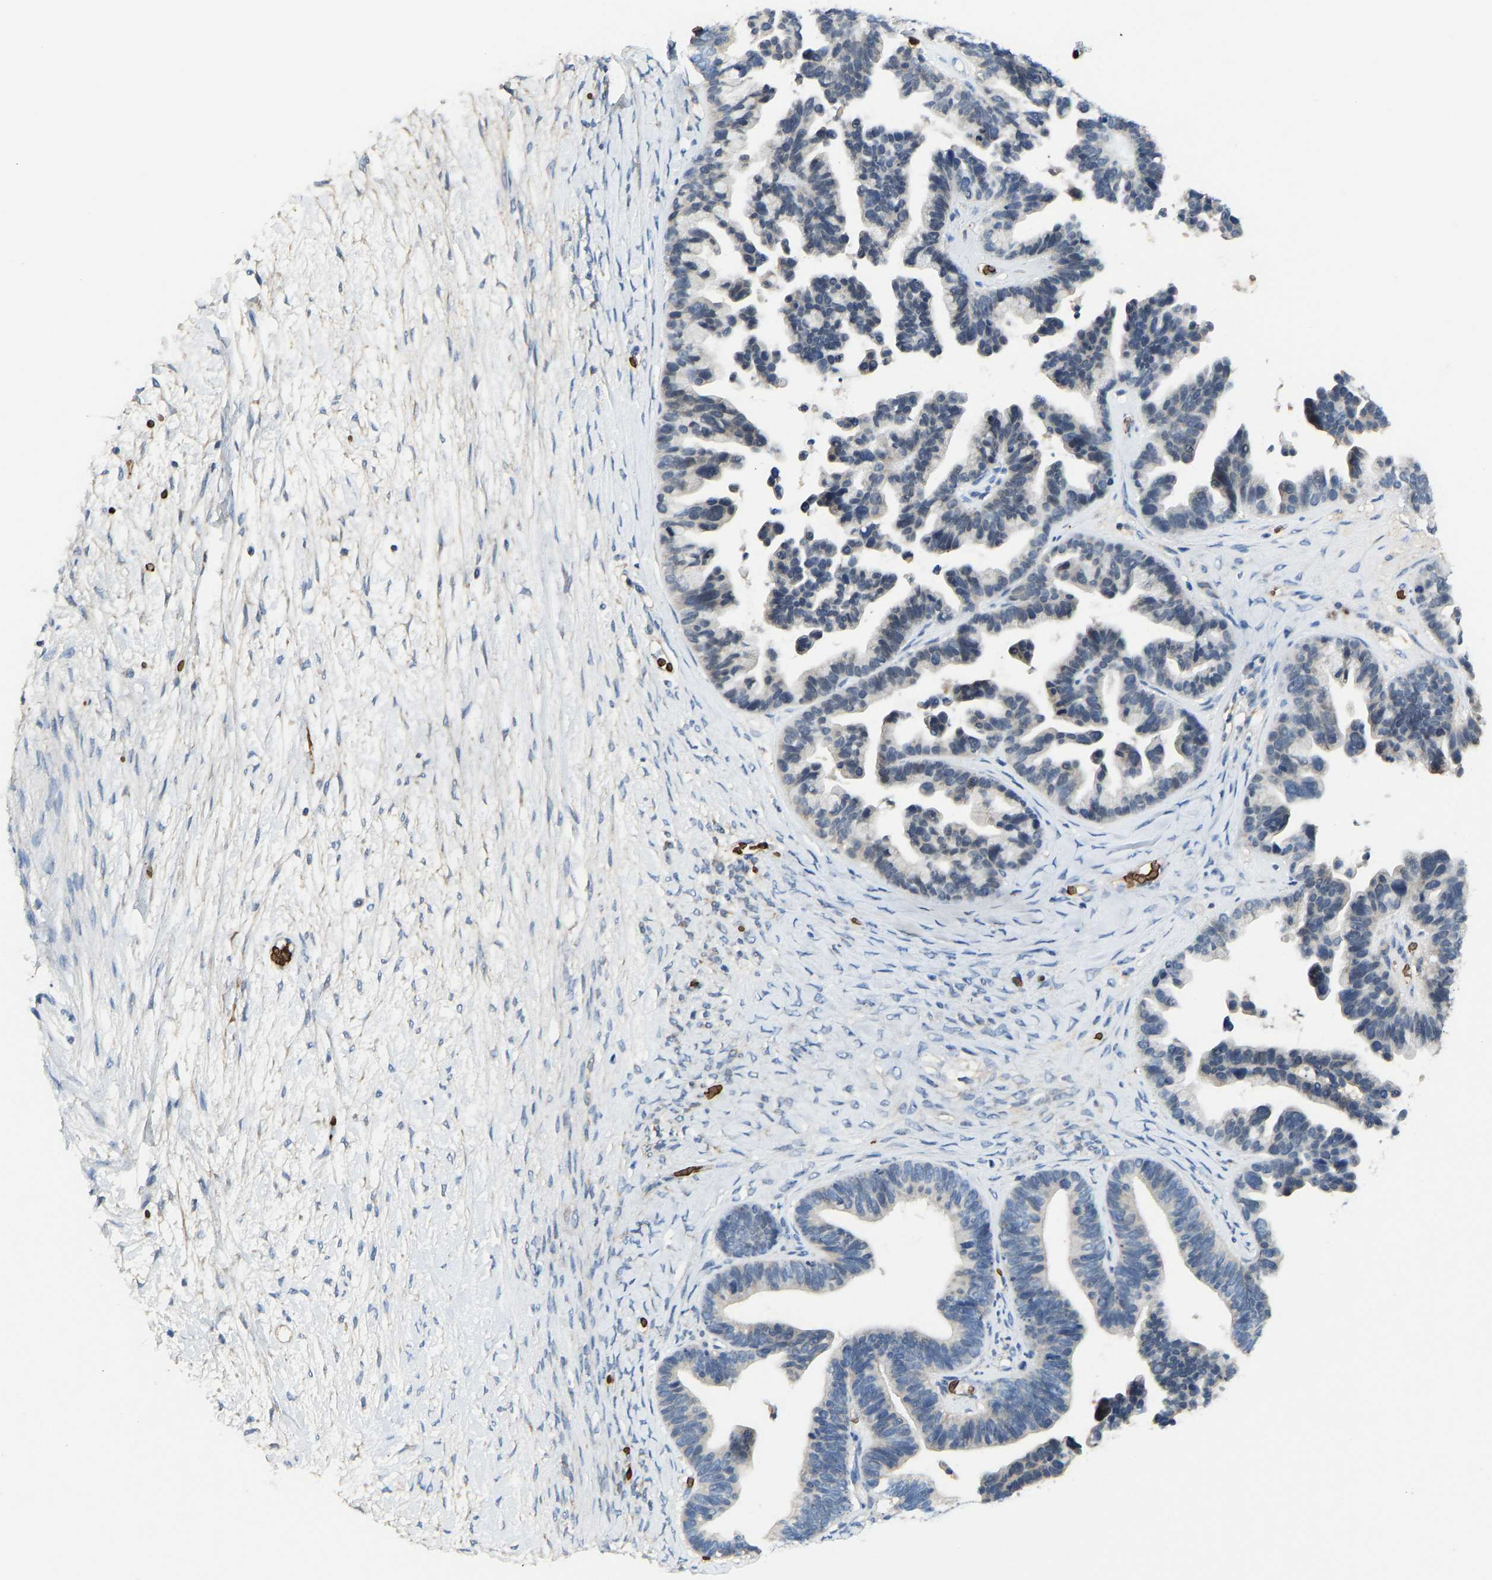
{"staining": {"intensity": "negative", "quantity": "none", "location": "none"}, "tissue": "ovarian cancer", "cell_type": "Tumor cells", "image_type": "cancer", "snomed": [{"axis": "morphology", "description": "Cystadenocarcinoma, serous, NOS"}, {"axis": "topography", "description": "Ovary"}], "caption": "An IHC histopathology image of ovarian serous cystadenocarcinoma is shown. There is no staining in tumor cells of ovarian serous cystadenocarcinoma. (DAB (3,3'-diaminobenzidine) IHC visualized using brightfield microscopy, high magnification).", "gene": "PIGS", "patient": {"sex": "female", "age": 56}}